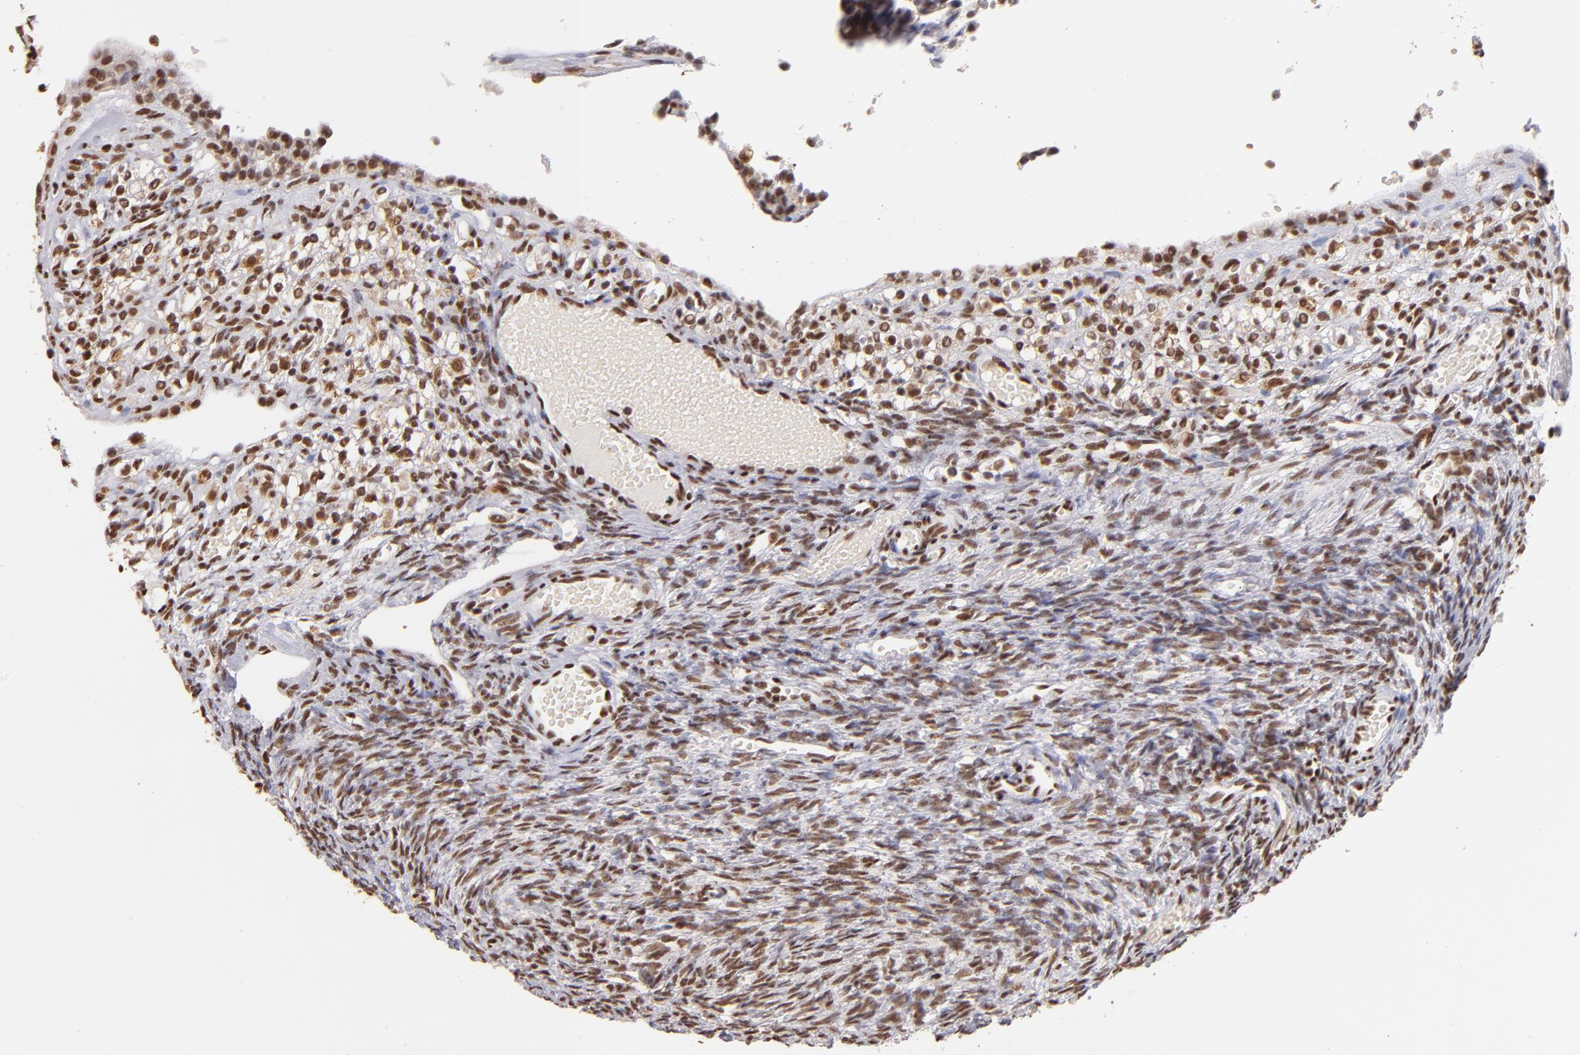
{"staining": {"intensity": "moderate", "quantity": ">75%", "location": "nuclear"}, "tissue": "ovary", "cell_type": "Follicle cells", "image_type": "normal", "snomed": [{"axis": "morphology", "description": "Normal tissue, NOS"}, {"axis": "topography", "description": "Ovary"}], "caption": "Human ovary stained with a brown dye displays moderate nuclear positive expression in approximately >75% of follicle cells.", "gene": "SP1", "patient": {"sex": "female", "age": 35}}